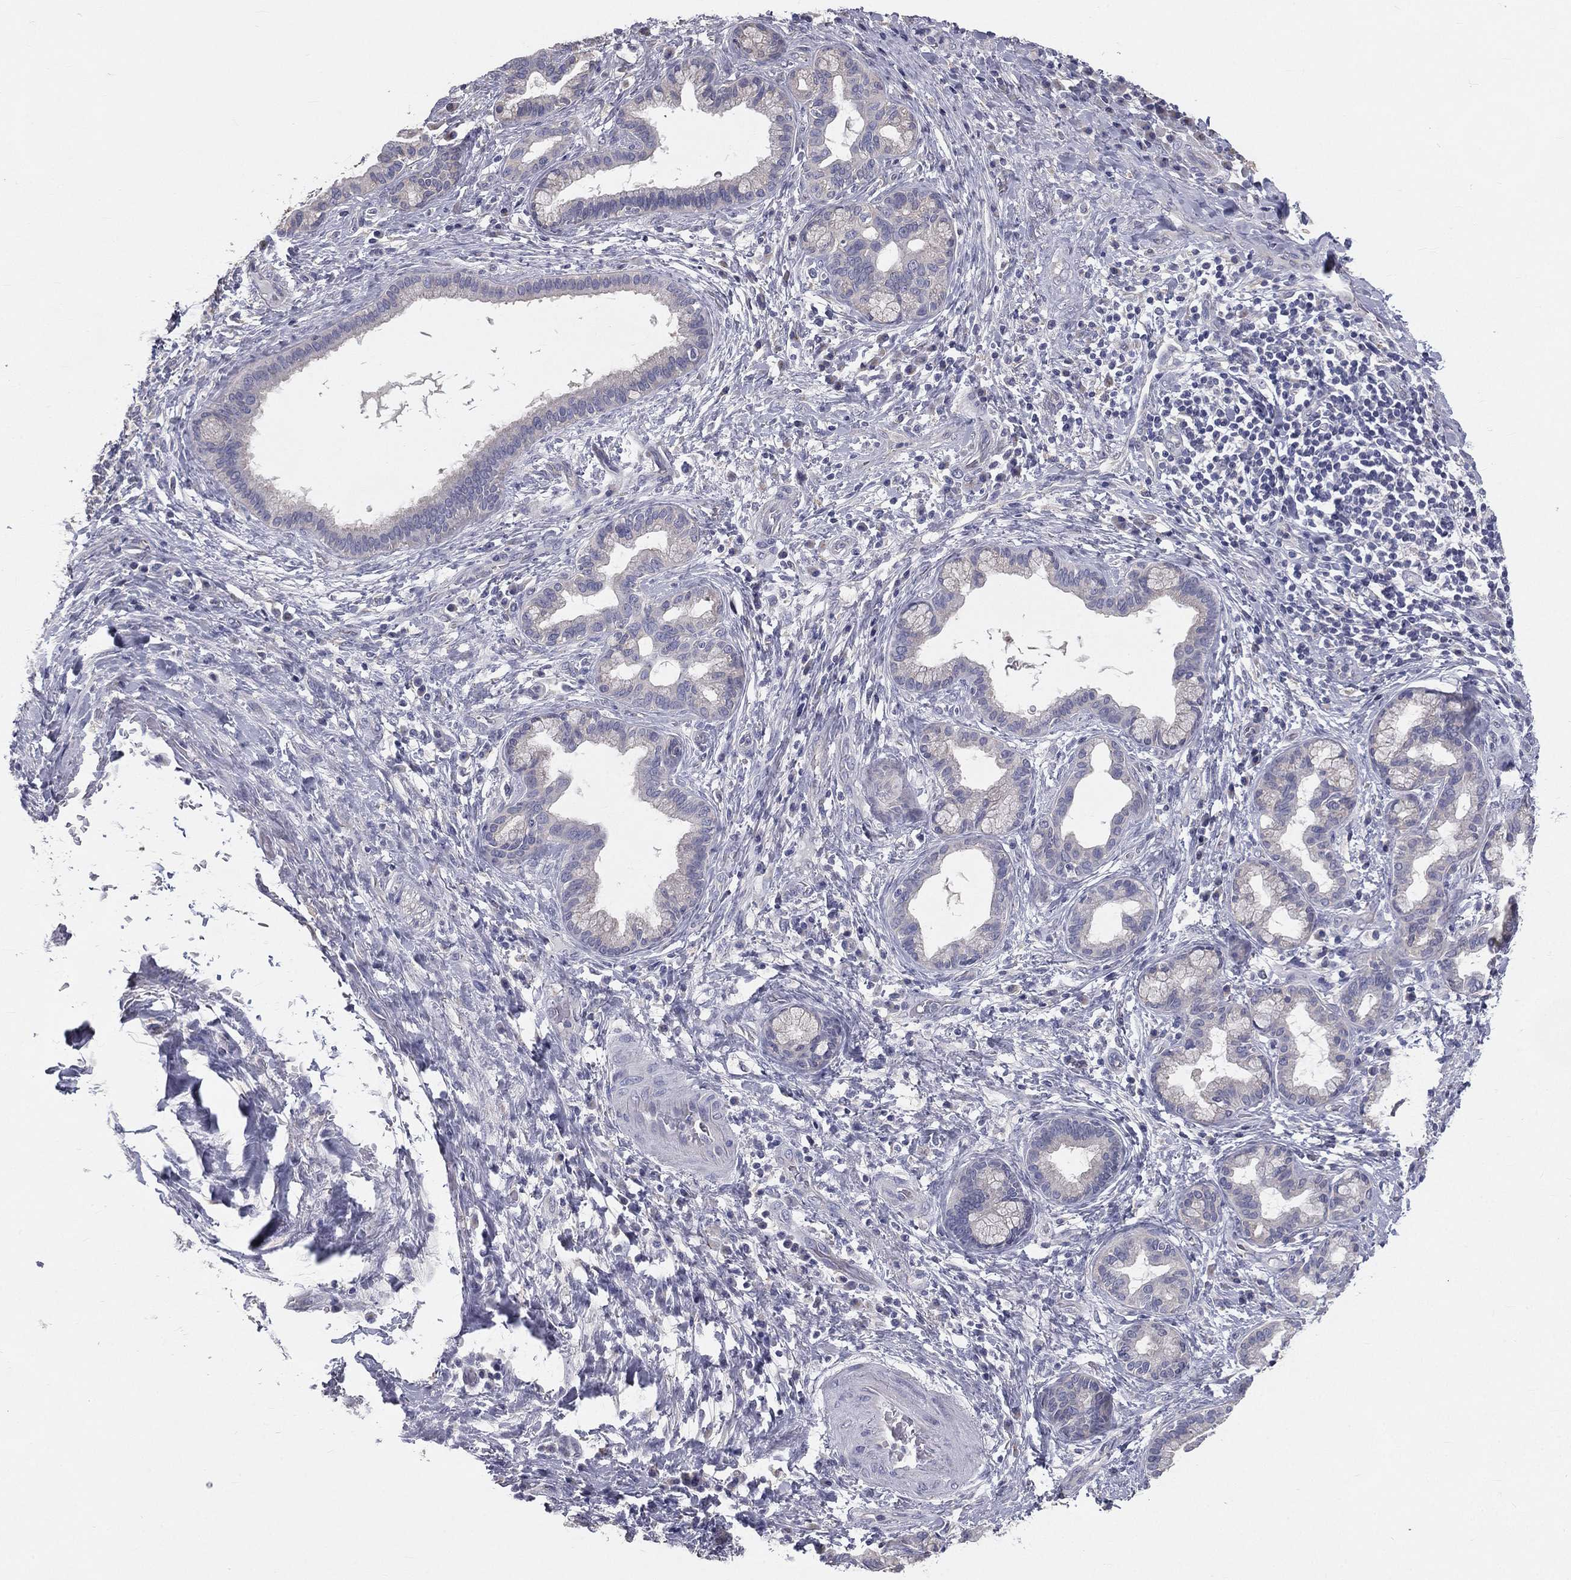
{"staining": {"intensity": "moderate", "quantity": "<25%", "location": "cytoplasmic/membranous"}, "tissue": "liver cancer", "cell_type": "Tumor cells", "image_type": "cancer", "snomed": [{"axis": "morphology", "description": "Cholangiocarcinoma"}, {"axis": "topography", "description": "Liver"}], "caption": "DAB immunohistochemical staining of human liver cancer (cholangiocarcinoma) displays moderate cytoplasmic/membranous protein staining in about <25% of tumor cells.", "gene": "MUC13", "patient": {"sex": "female", "age": 73}}